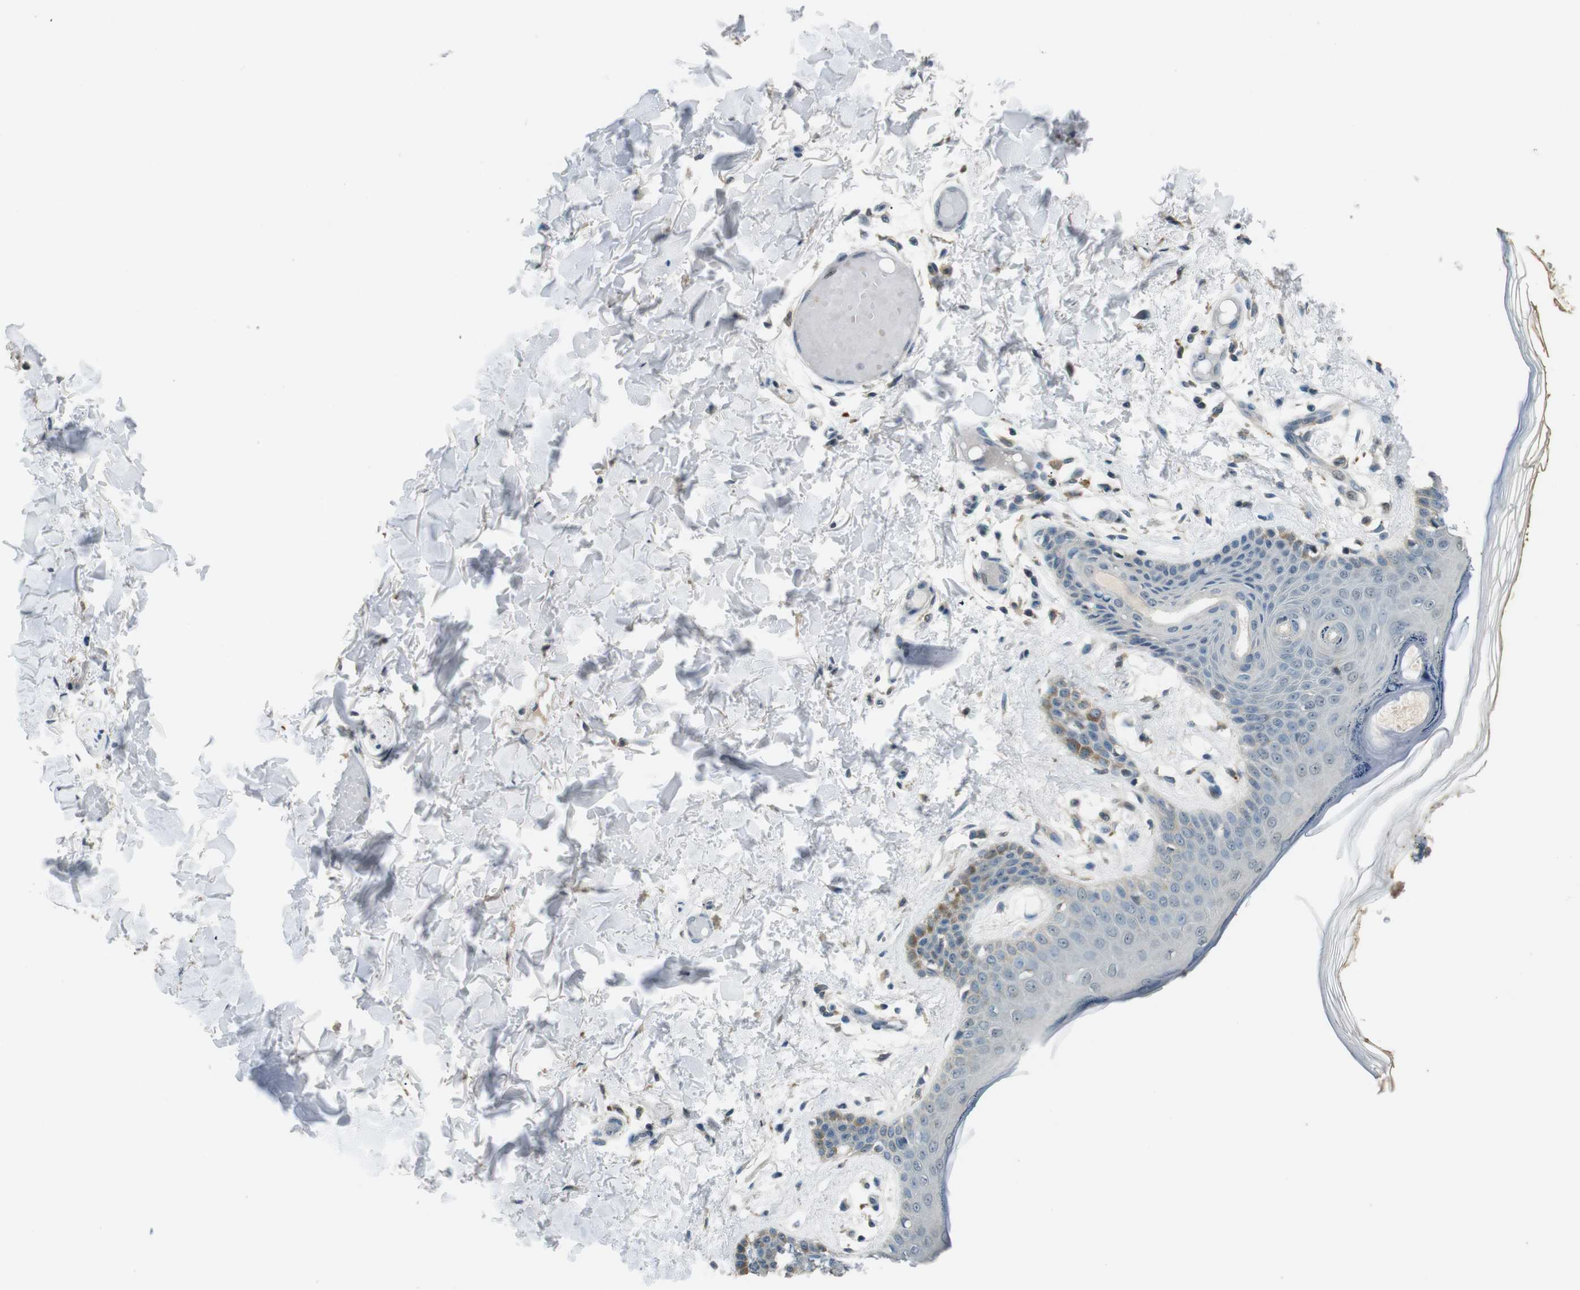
{"staining": {"intensity": "negative", "quantity": "none", "location": "none"}, "tissue": "skin", "cell_type": "Fibroblasts", "image_type": "normal", "snomed": [{"axis": "morphology", "description": "Normal tissue, NOS"}, {"axis": "topography", "description": "Skin"}], "caption": "High power microscopy image of an IHC micrograph of benign skin, revealing no significant positivity in fibroblasts.", "gene": "MAGI2", "patient": {"sex": "male", "age": 53}}